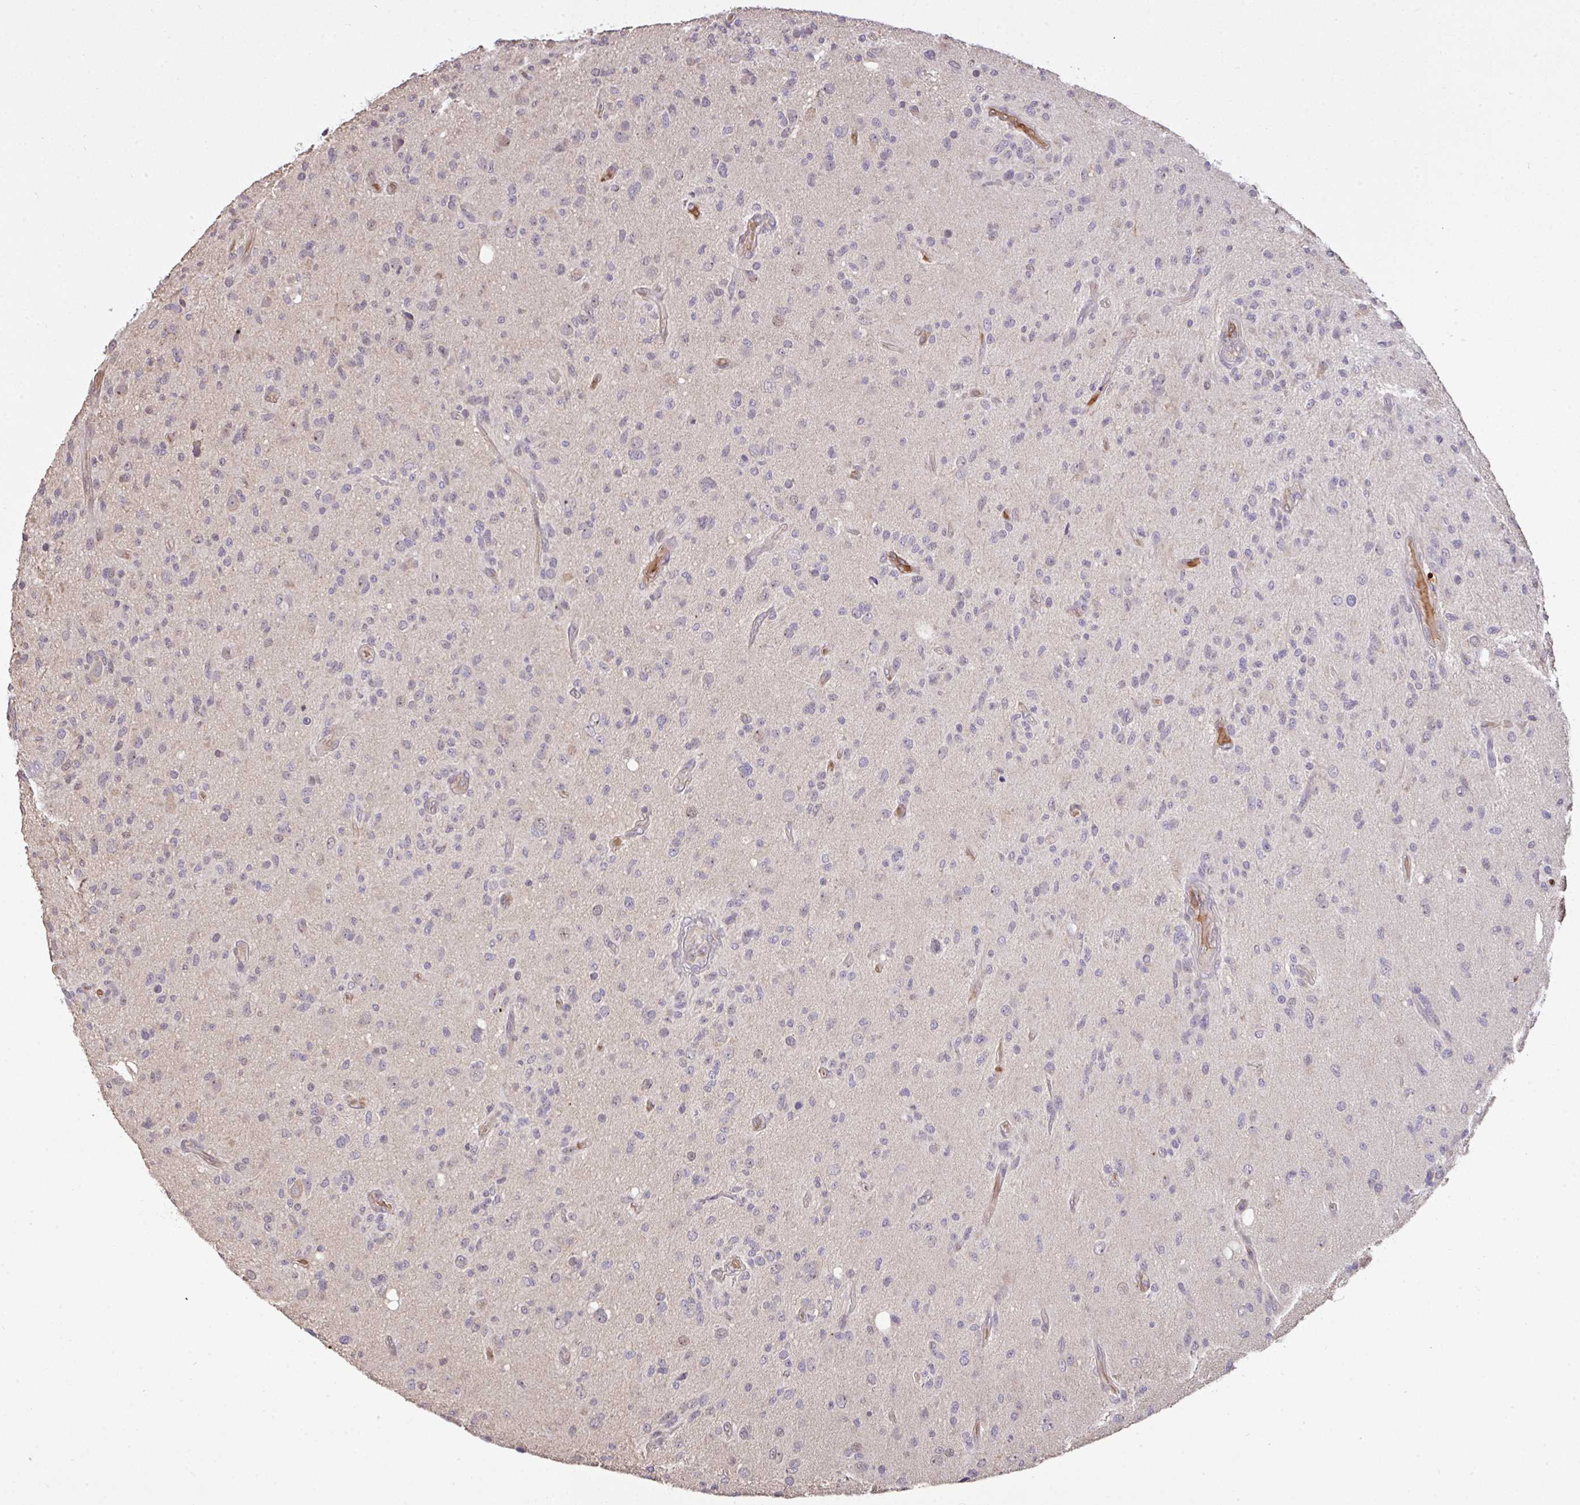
{"staining": {"intensity": "negative", "quantity": "none", "location": "none"}, "tissue": "glioma", "cell_type": "Tumor cells", "image_type": "cancer", "snomed": [{"axis": "morphology", "description": "Glioma, malignant, High grade"}, {"axis": "topography", "description": "Brain"}], "caption": "Immunohistochemistry (IHC) of human glioma reveals no expression in tumor cells.", "gene": "C1QTNF9B", "patient": {"sex": "female", "age": 67}}